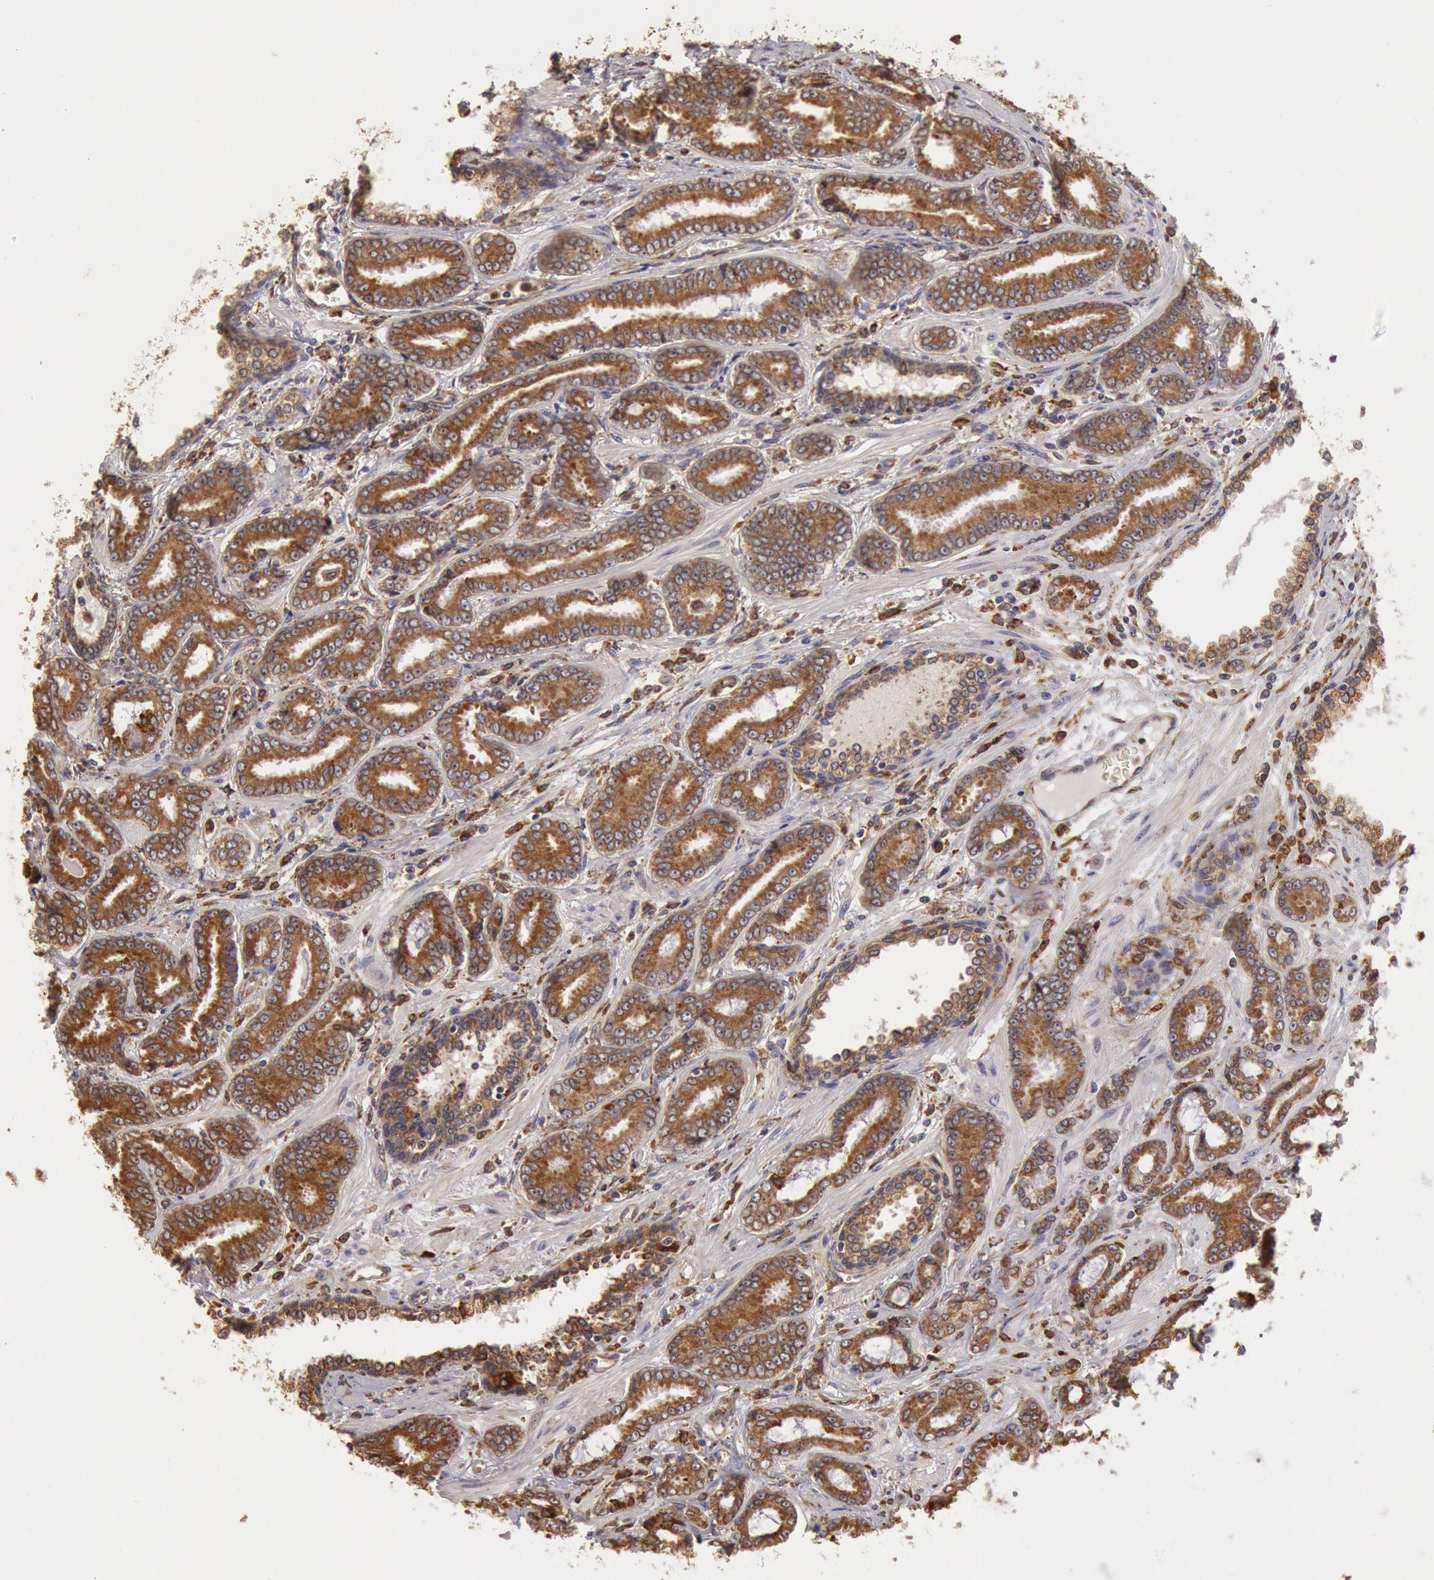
{"staining": {"intensity": "moderate", "quantity": ">75%", "location": "cytoplasmic/membranous"}, "tissue": "prostate cancer", "cell_type": "Tumor cells", "image_type": "cancer", "snomed": [{"axis": "morphology", "description": "Adenocarcinoma, Low grade"}, {"axis": "topography", "description": "Prostate"}], "caption": "An image of prostate cancer stained for a protein displays moderate cytoplasmic/membranous brown staining in tumor cells. The protein of interest is stained brown, and the nuclei are stained in blue (DAB IHC with brightfield microscopy, high magnification).", "gene": "ERP44", "patient": {"sex": "male", "age": 65}}